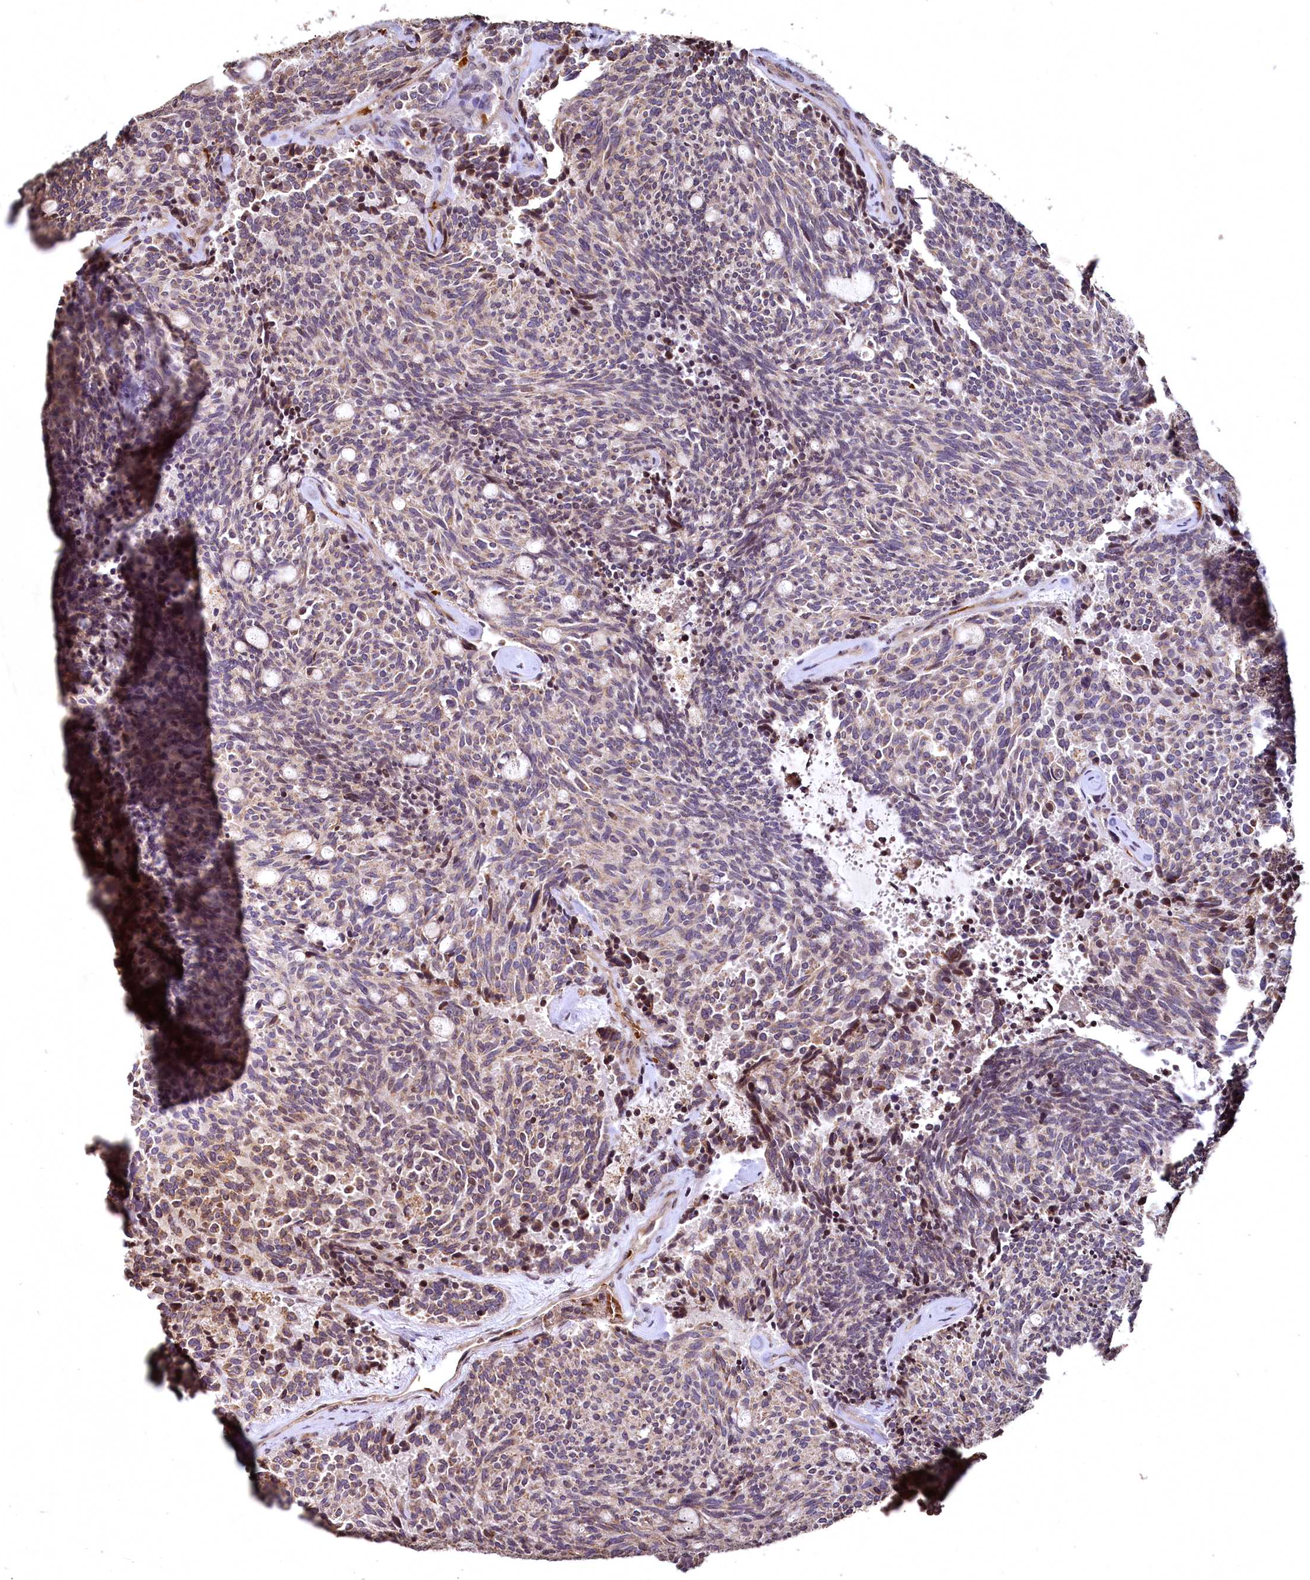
{"staining": {"intensity": "weak", "quantity": ">75%", "location": "cytoplasmic/membranous"}, "tissue": "carcinoid", "cell_type": "Tumor cells", "image_type": "cancer", "snomed": [{"axis": "morphology", "description": "Carcinoid, malignant, NOS"}, {"axis": "topography", "description": "Pancreas"}], "caption": "IHC staining of malignant carcinoid, which demonstrates low levels of weak cytoplasmic/membranous staining in about >75% of tumor cells indicating weak cytoplasmic/membranous protein positivity. The staining was performed using DAB (brown) for protein detection and nuclei were counterstained in hematoxylin (blue).", "gene": "SPTA1", "patient": {"sex": "female", "age": 54}}